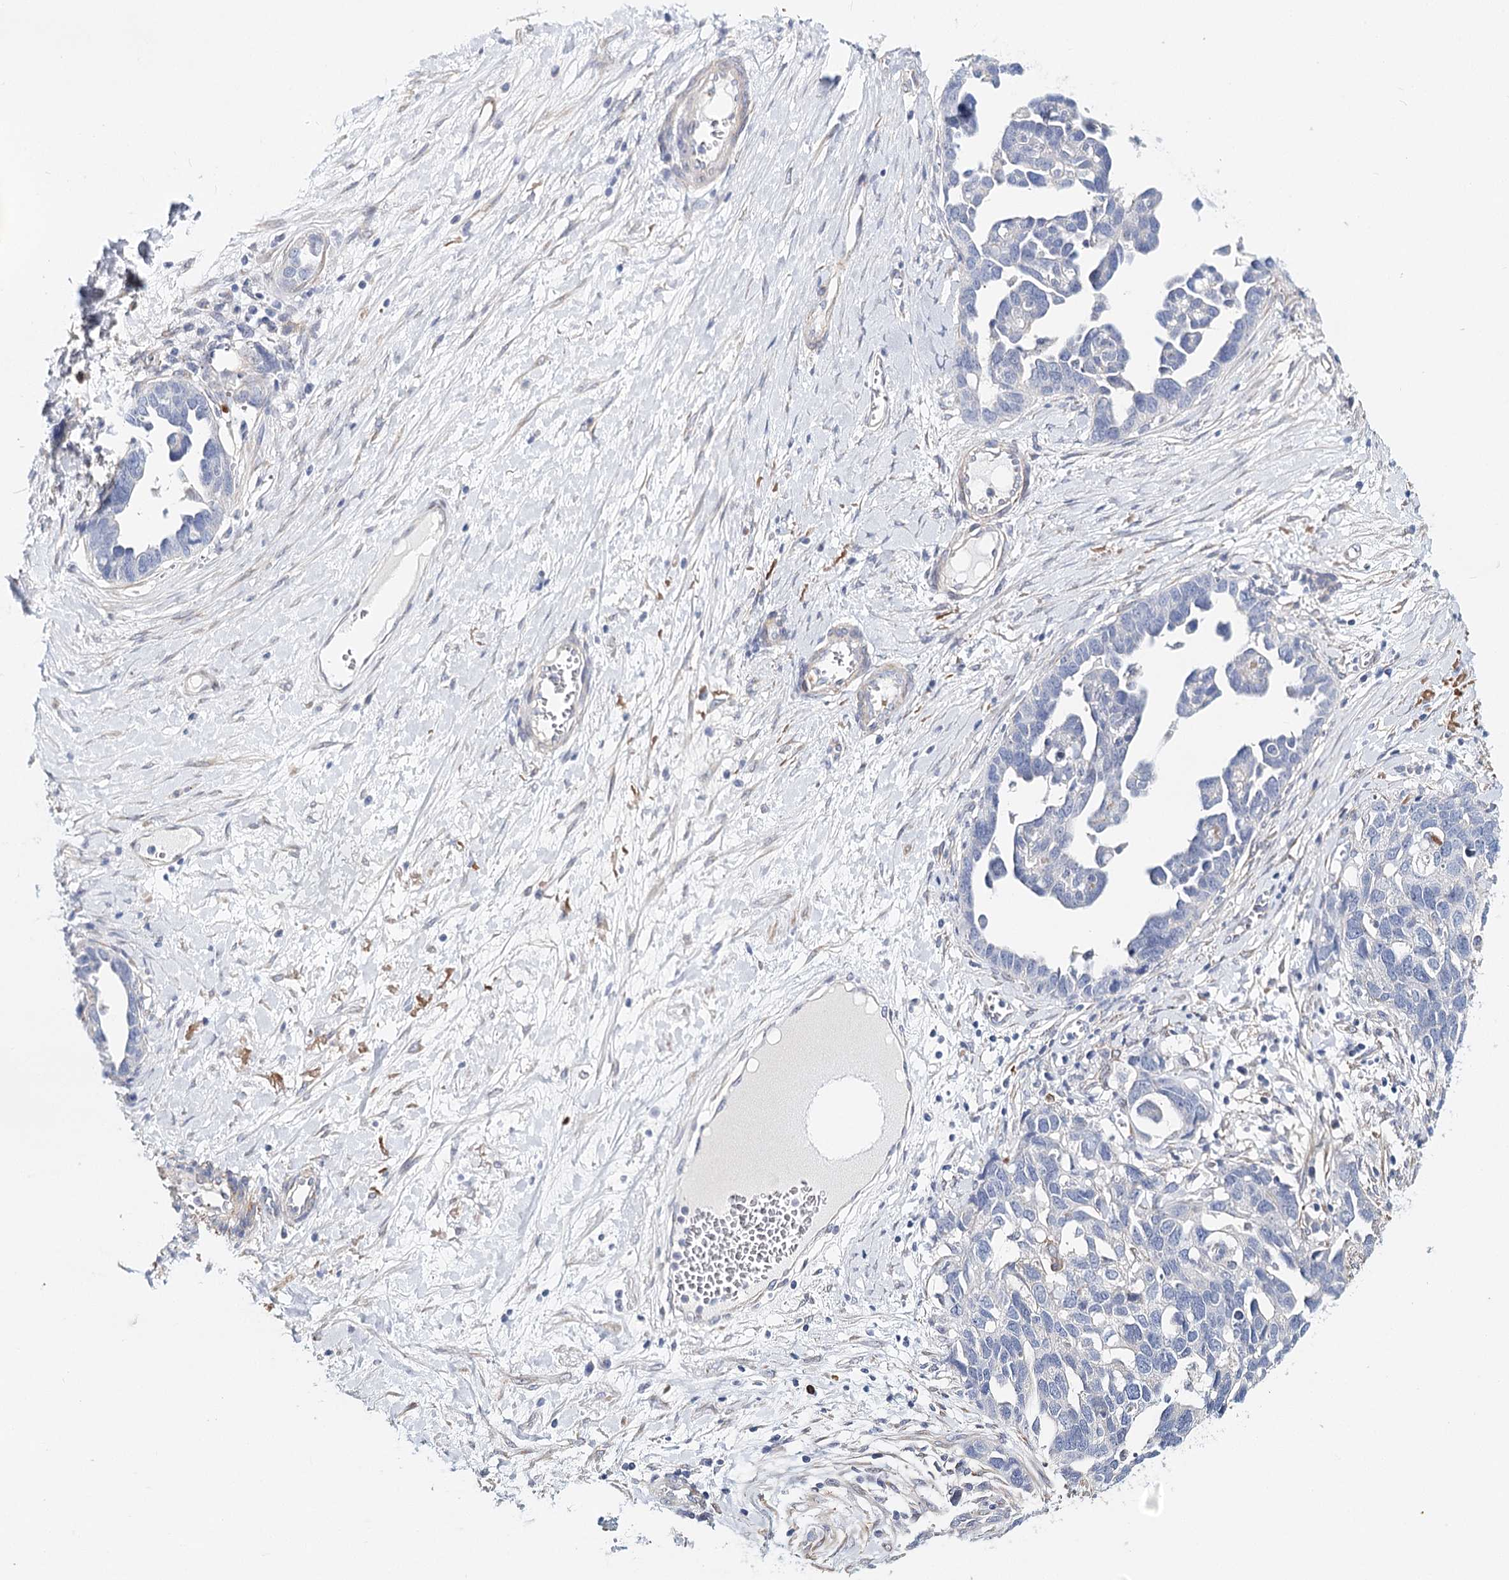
{"staining": {"intensity": "negative", "quantity": "none", "location": "none"}, "tissue": "ovarian cancer", "cell_type": "Tumor cells", "image_type": "cancer", "snomed": [{"axis": "morphology", "description": "Cystadenocarcinoma, serous, NOS"}, {"axis": "topography", "description": "Ovary"}], "caption": "DAB (3,3'-diaminobenzidine) immunohistochemical staining of human ovarian serous cystadenocarcinoma exhibits no significant staining in tumor cells.", "gene": "TEX12", "patient": {"sex": "female", "age": 54}}